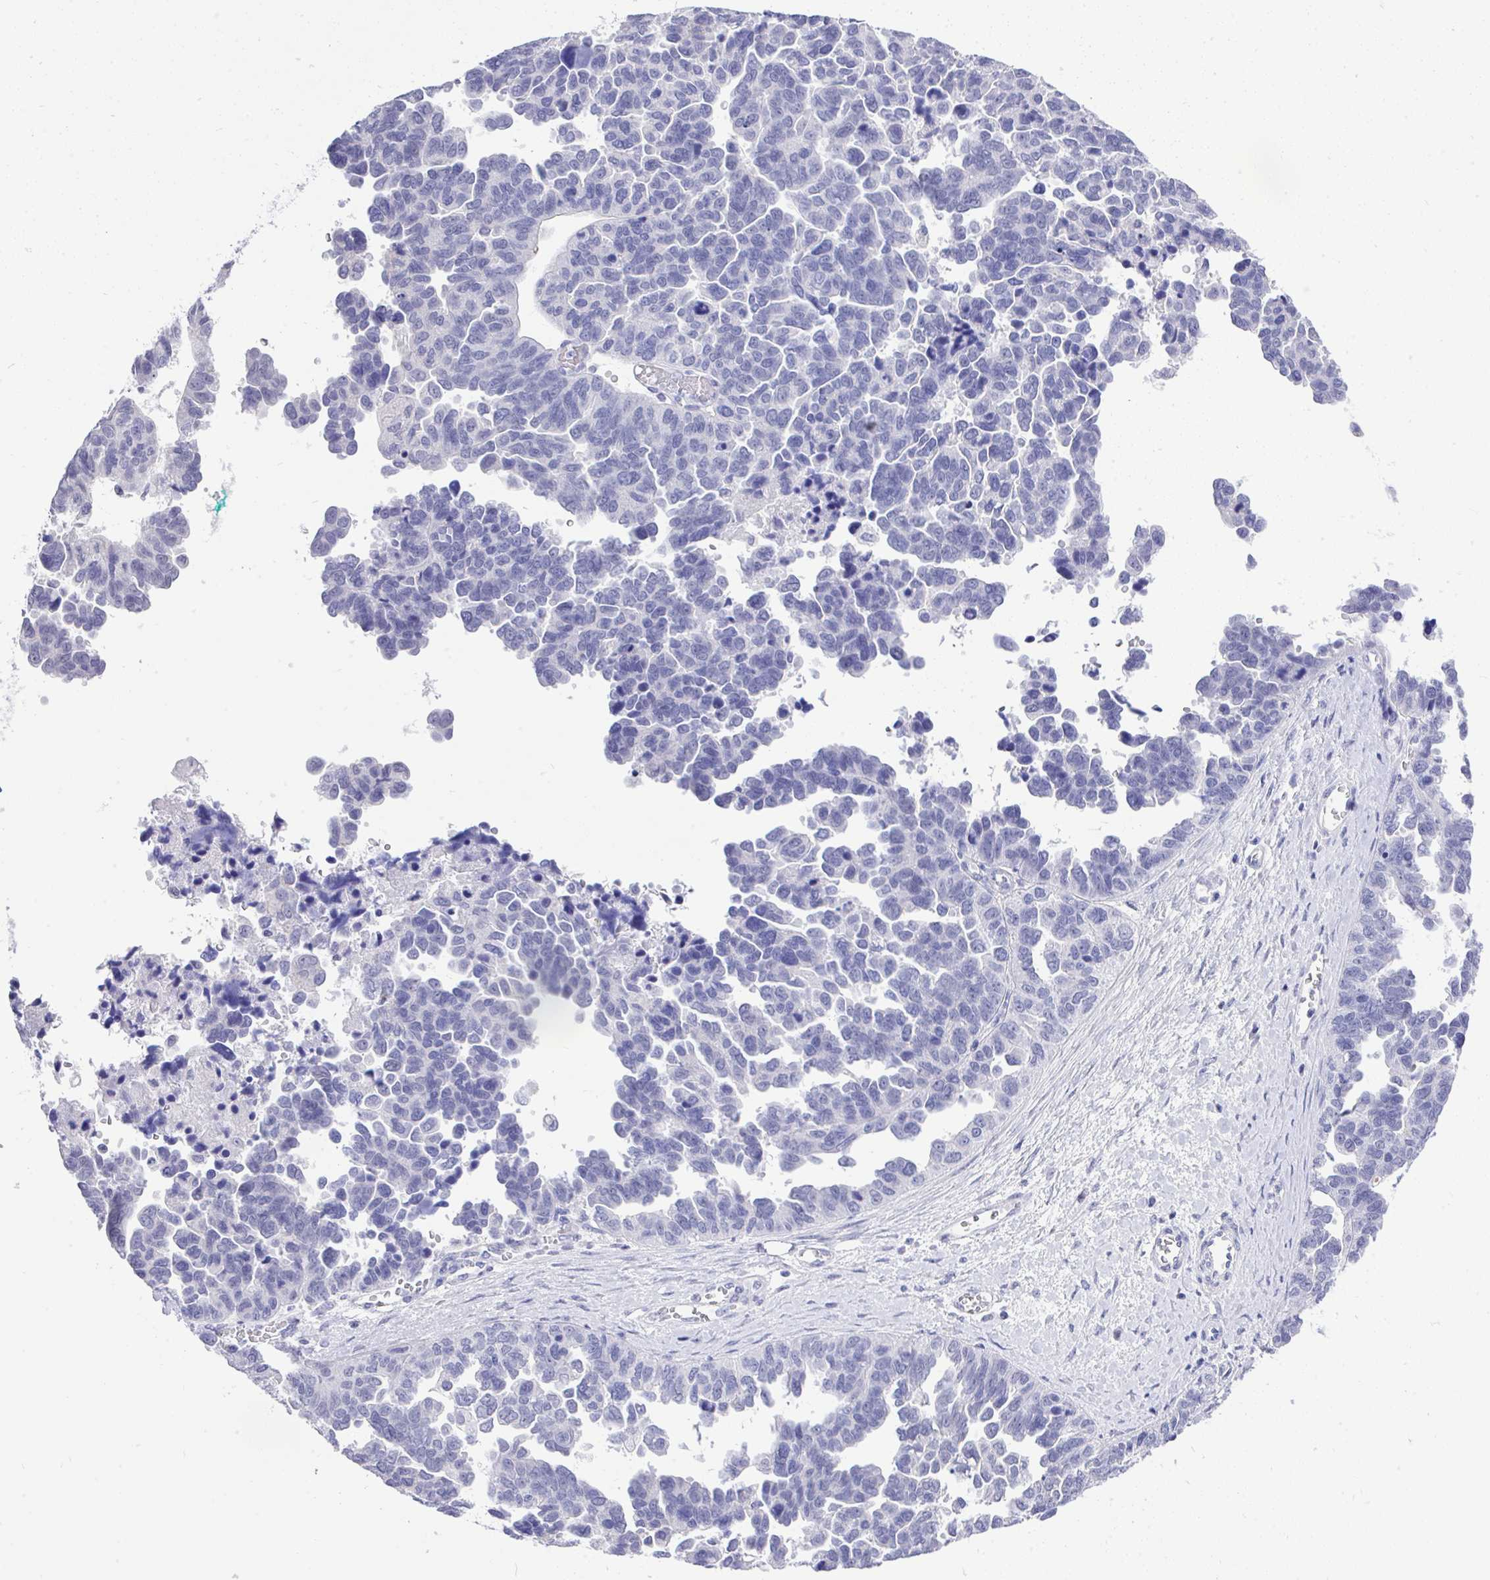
{"staining": {"intensity": "negative", "quantity": "none", "location": "none"}, "tissue": "ovarian cancer", "cell_type": "Tumor cells", "image_type": "cancer", "snomed": [{"axis": "morphology", "description": "Cystadenocarcinoma, serous, NOS"}, {"axis": "topography", "description": "Ovary"}], "caption": "Protein analysis of serous cystadenocarcinoma (ovarian) shows no significant expression in tumor cells.", "gene": "MS4A12", "patient": {"sex": "female", "age": 64}}